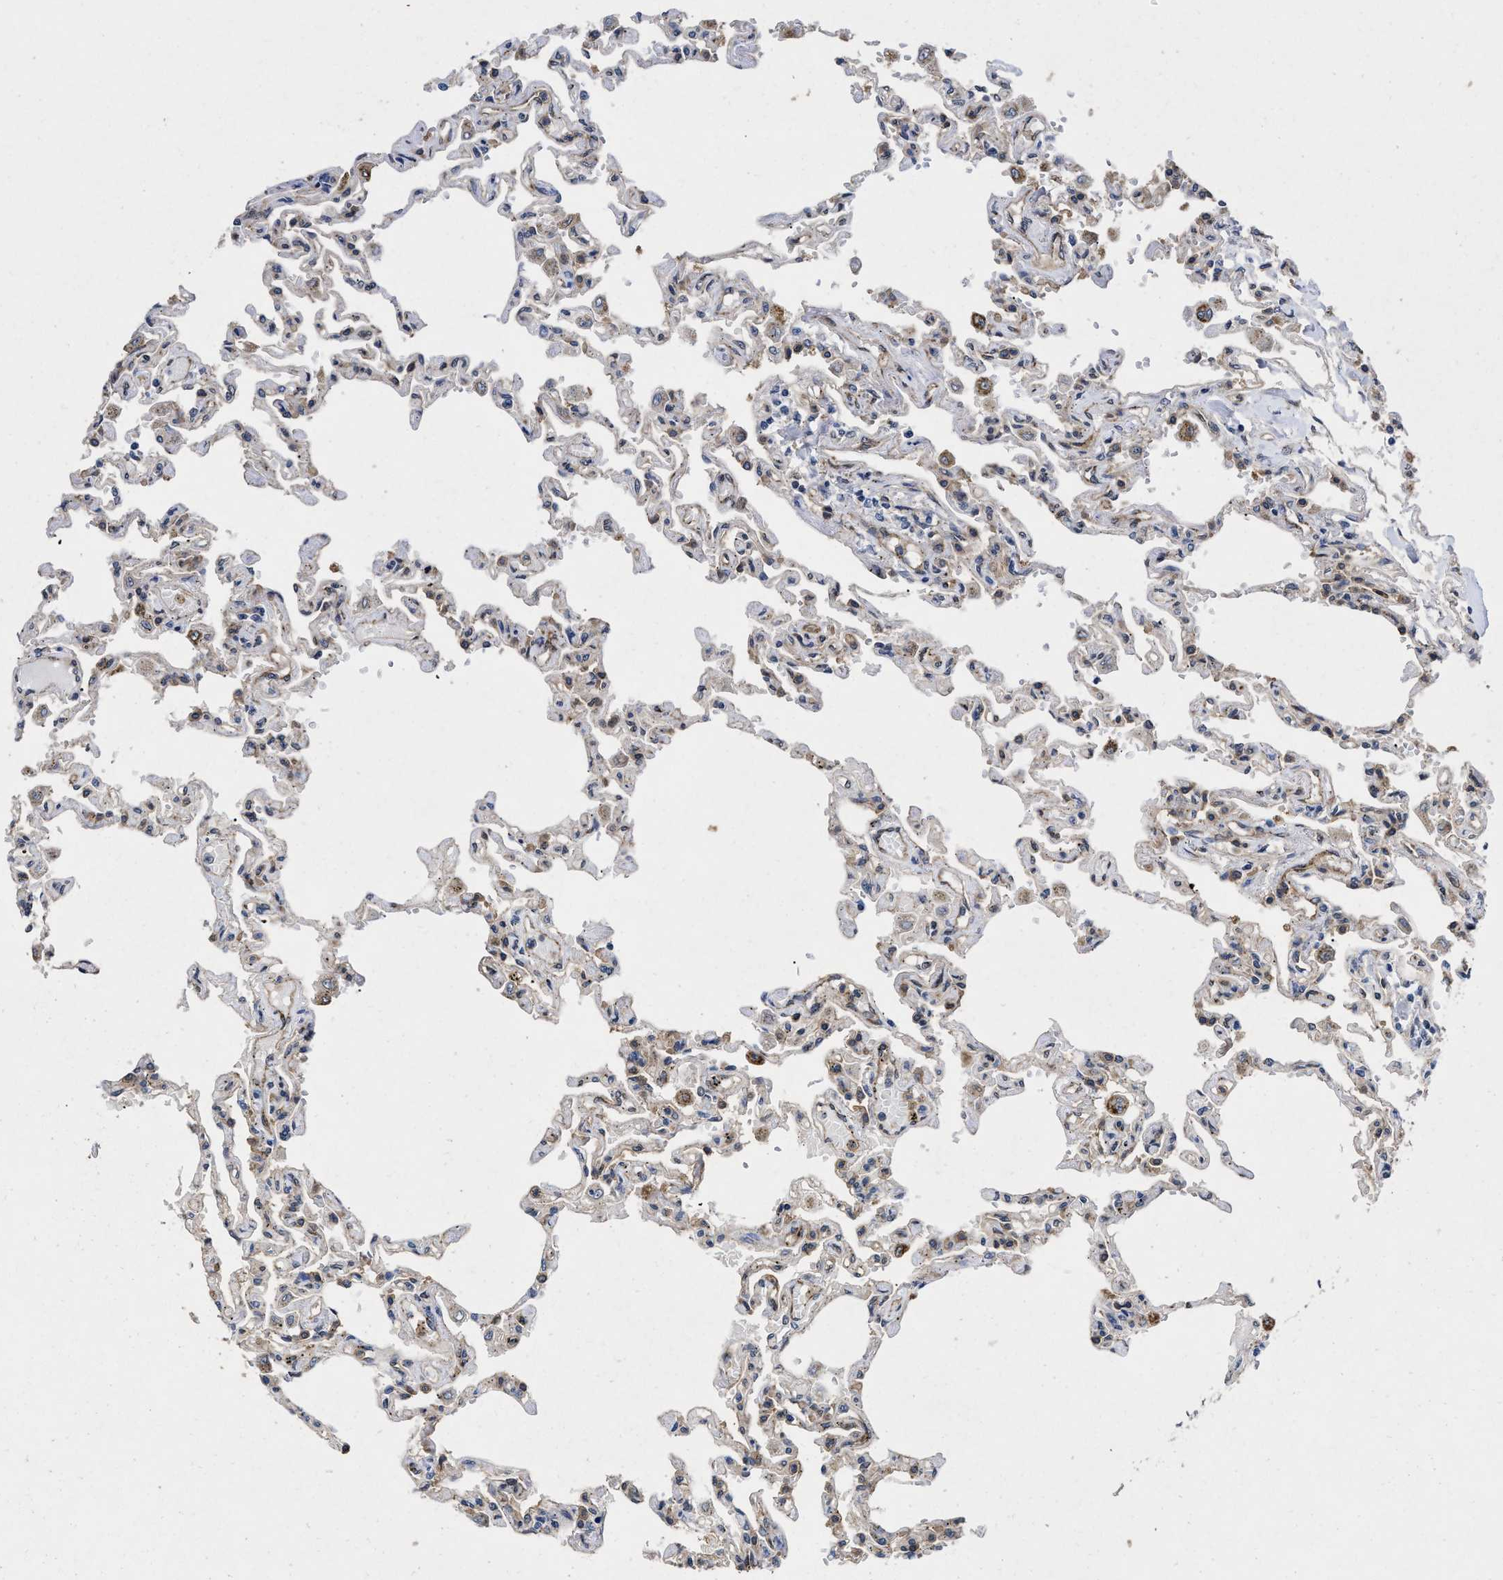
{"staining": {"intensity": "weak", "quantity": "25%-75%", "location": "cytoplasmic/membranous"}, "tissue": "lung", "cell_type": "Alveolar cells", "image_type": "normal", "snomed": [{"axis": "morphology", "description": "Normal tissue, NOS"}, {"axis": "topography", "description": "Lung"}], "caption": "Immunohistochemical staining of benign lung reveals weak cytoplasmic/membranous protein expression in approximately 25%-75% of alveolar cells. Ihc stains the protein in brown and the nuclei are stained blue.", "gene": "PKD2", "patient": {"sex": "male", "age": 21}}